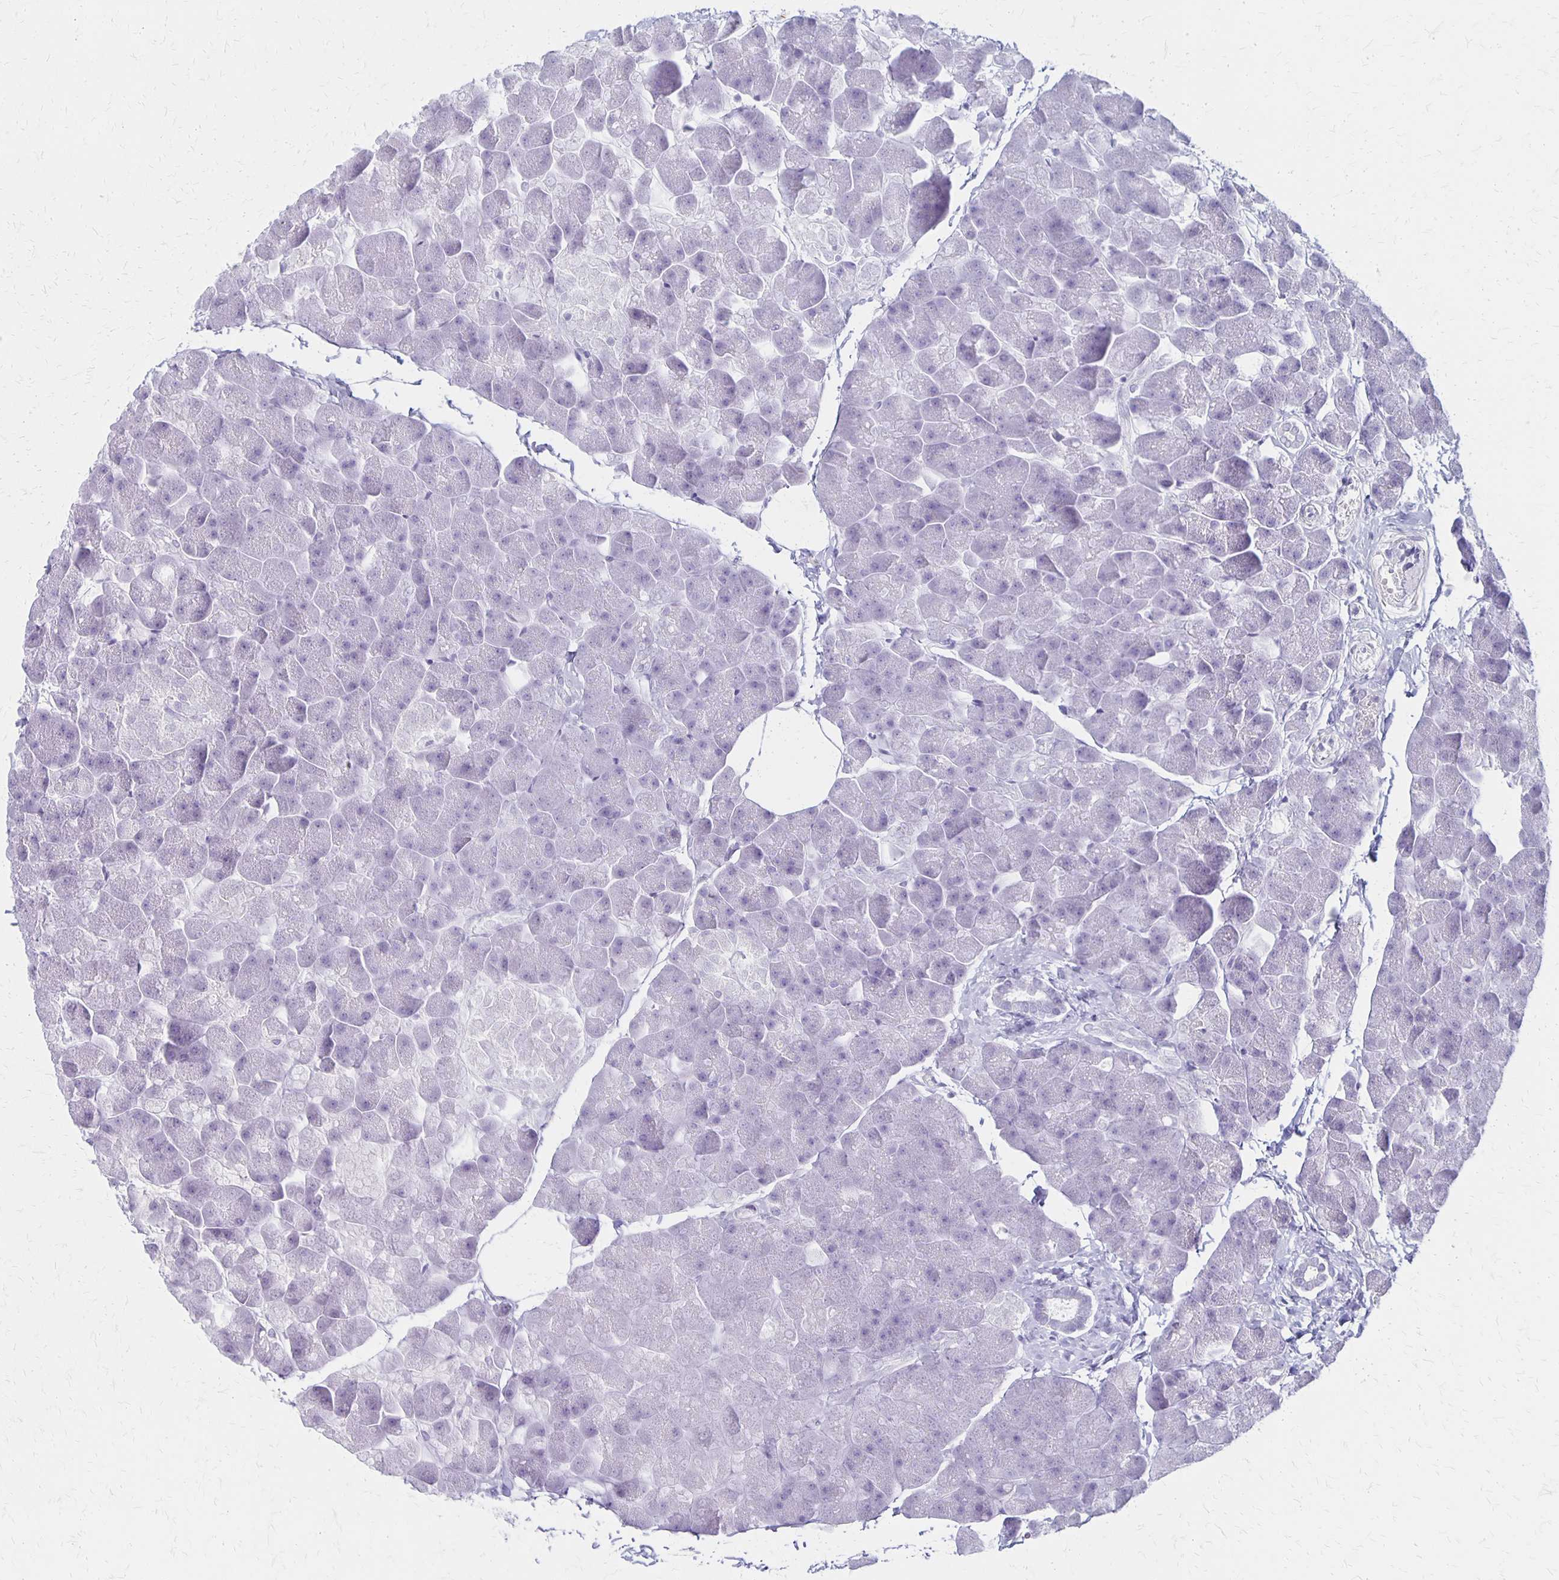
{"staining": {"intensity": "negative", "quantity": "none", "location": "none"}, "tissue": "pancreas", "cell_type": "Exocrine glandular cells", "image_type": "normal", "snomed": [{"axis": "morphology", "description": "Normal tissue, NOS"}, {"axis": "topography", "description": "Pancreas"}], "caption": "Immunohistochemistry (IHC) micrograph of benign human pancreas stained for a protein (brown), which exhibits no expression in exocrine glandular cells. The staining was performed using DAB (3,3'-diaminobenzidine) to visualize the protein expression in brown, while the nuclei were stained in blue with hematoxylin (Magnification: 20x).", "gene": "HOMER1", "patient": {"sex": "male", "age": 35}}